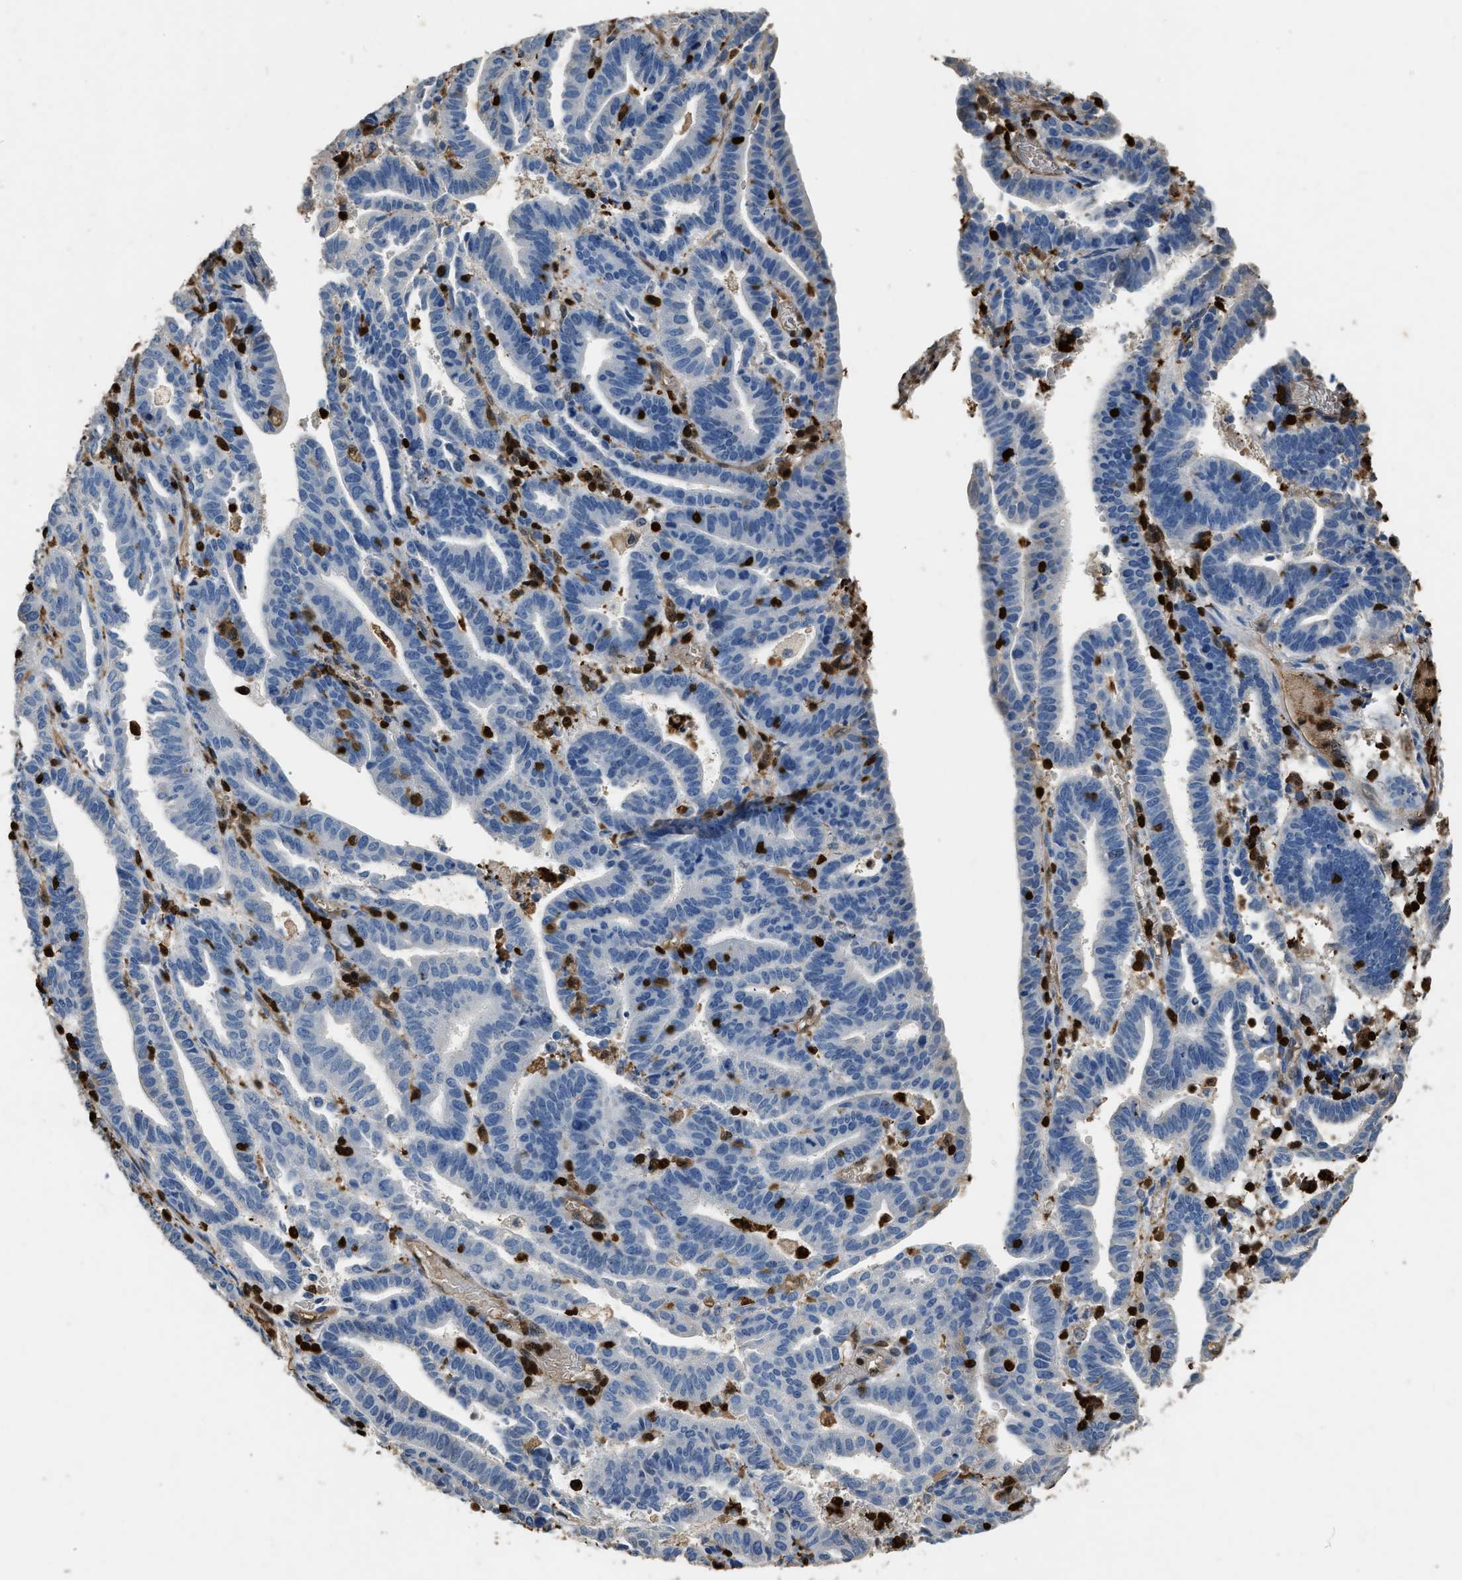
{"staining": {"intensity": "negative", "quantity": "none", "location": "none"}, "tissue": "endometrial cancer", "cell_type": "Tumor cells", "image_type": "cancer", "snomed": [{"axis": "morphology", "description": "Adenocarcinoma, NOS"}, {"axis": "topography", "description": "Uterus"}], "caption": "Endometrial cancer was stained to show a protein in brown. There is no significant expression in tumor cells.", "gene": "ARHGDIB", "patient": {"sex": "female", "age": 83}}